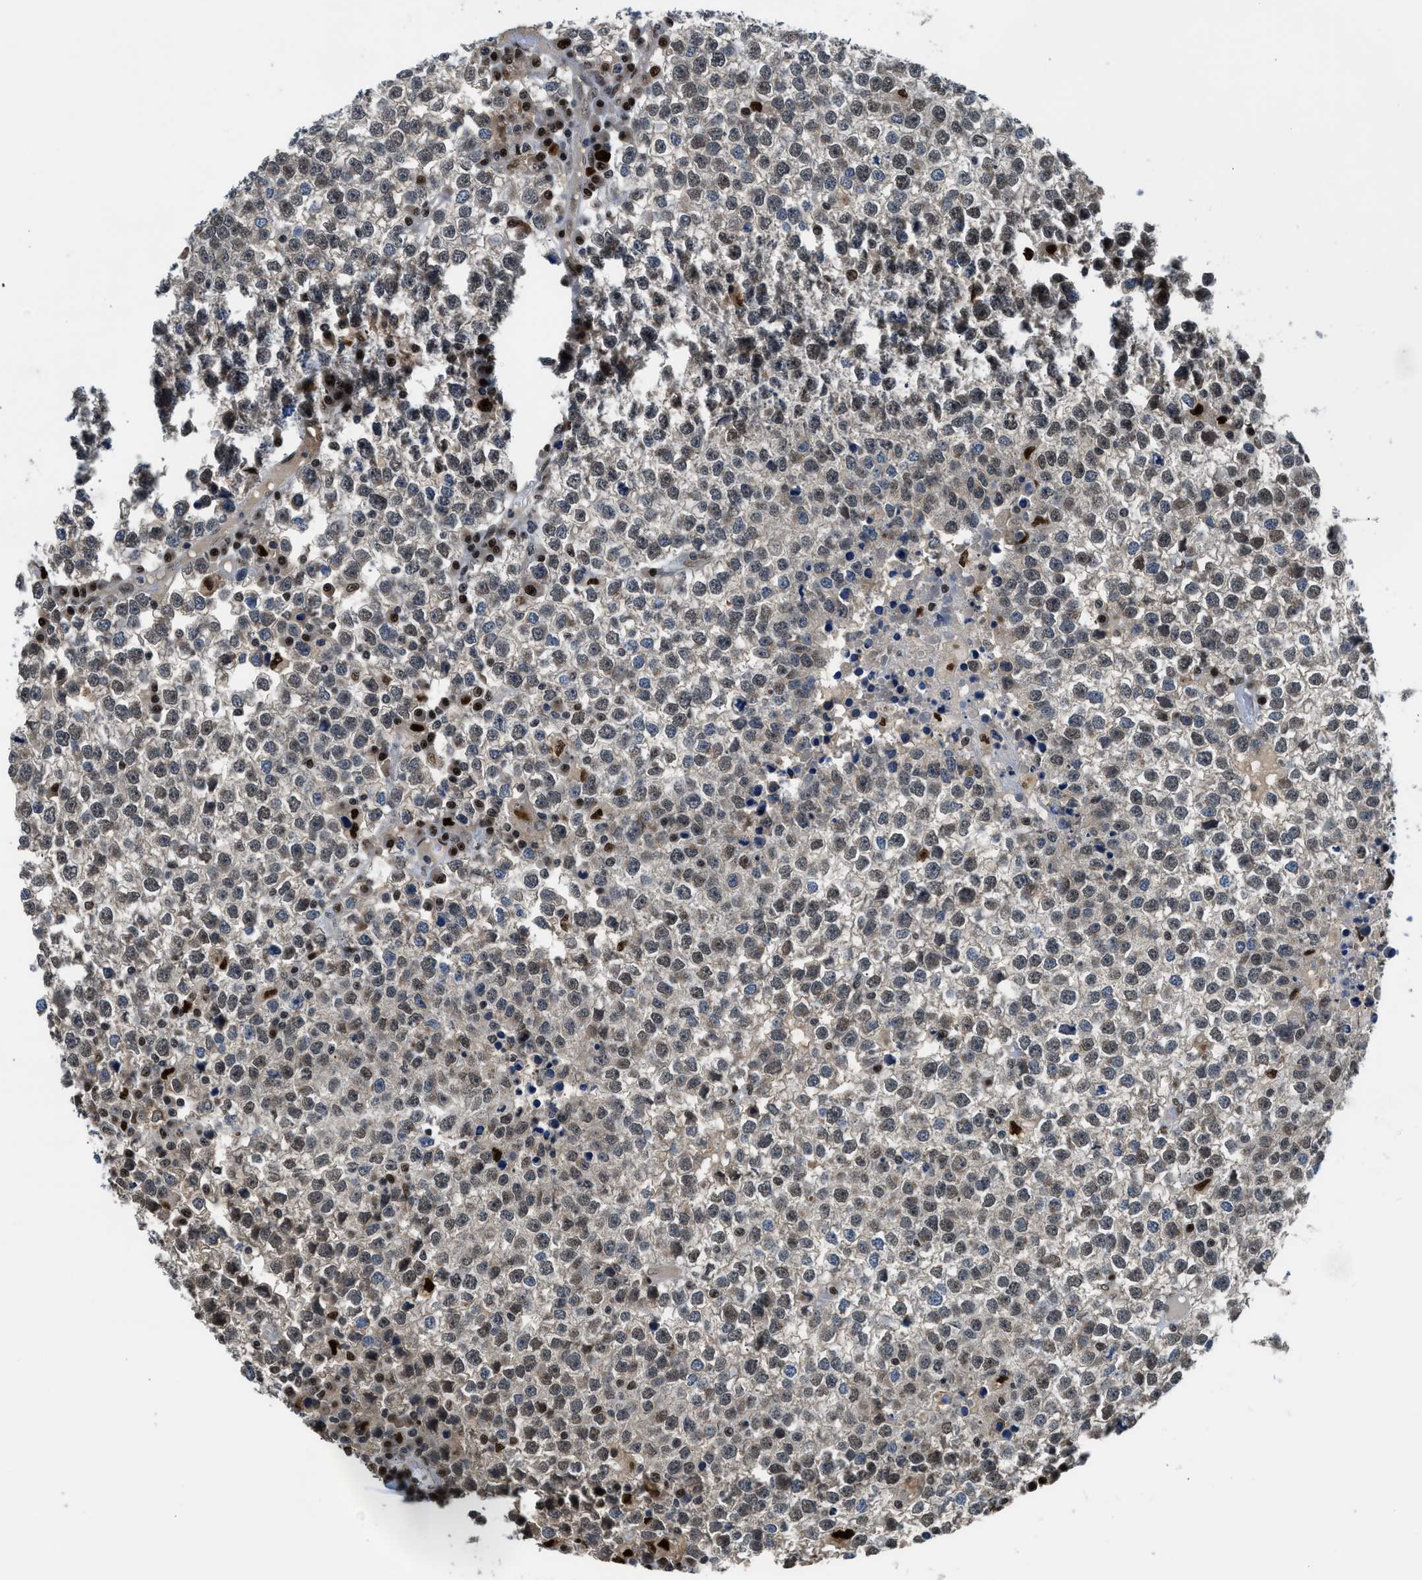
{"staining": {"intensity": "negative", "quantity": "none", "location": "none"}, "tissue": "testis cancer", "cell_type": "Tumor cells", "image_type": "cancer", "snomed": [{"axis": "morphology", "description": "Seminoma, NOS"}, {"axis": "topography", "description": "Testis"}], "caption": "The photomicrograph shows no staining of tumor cells in seminoma (testis).", "gene": "ALX1", "patient": {"sex": "male", "age": 65}}